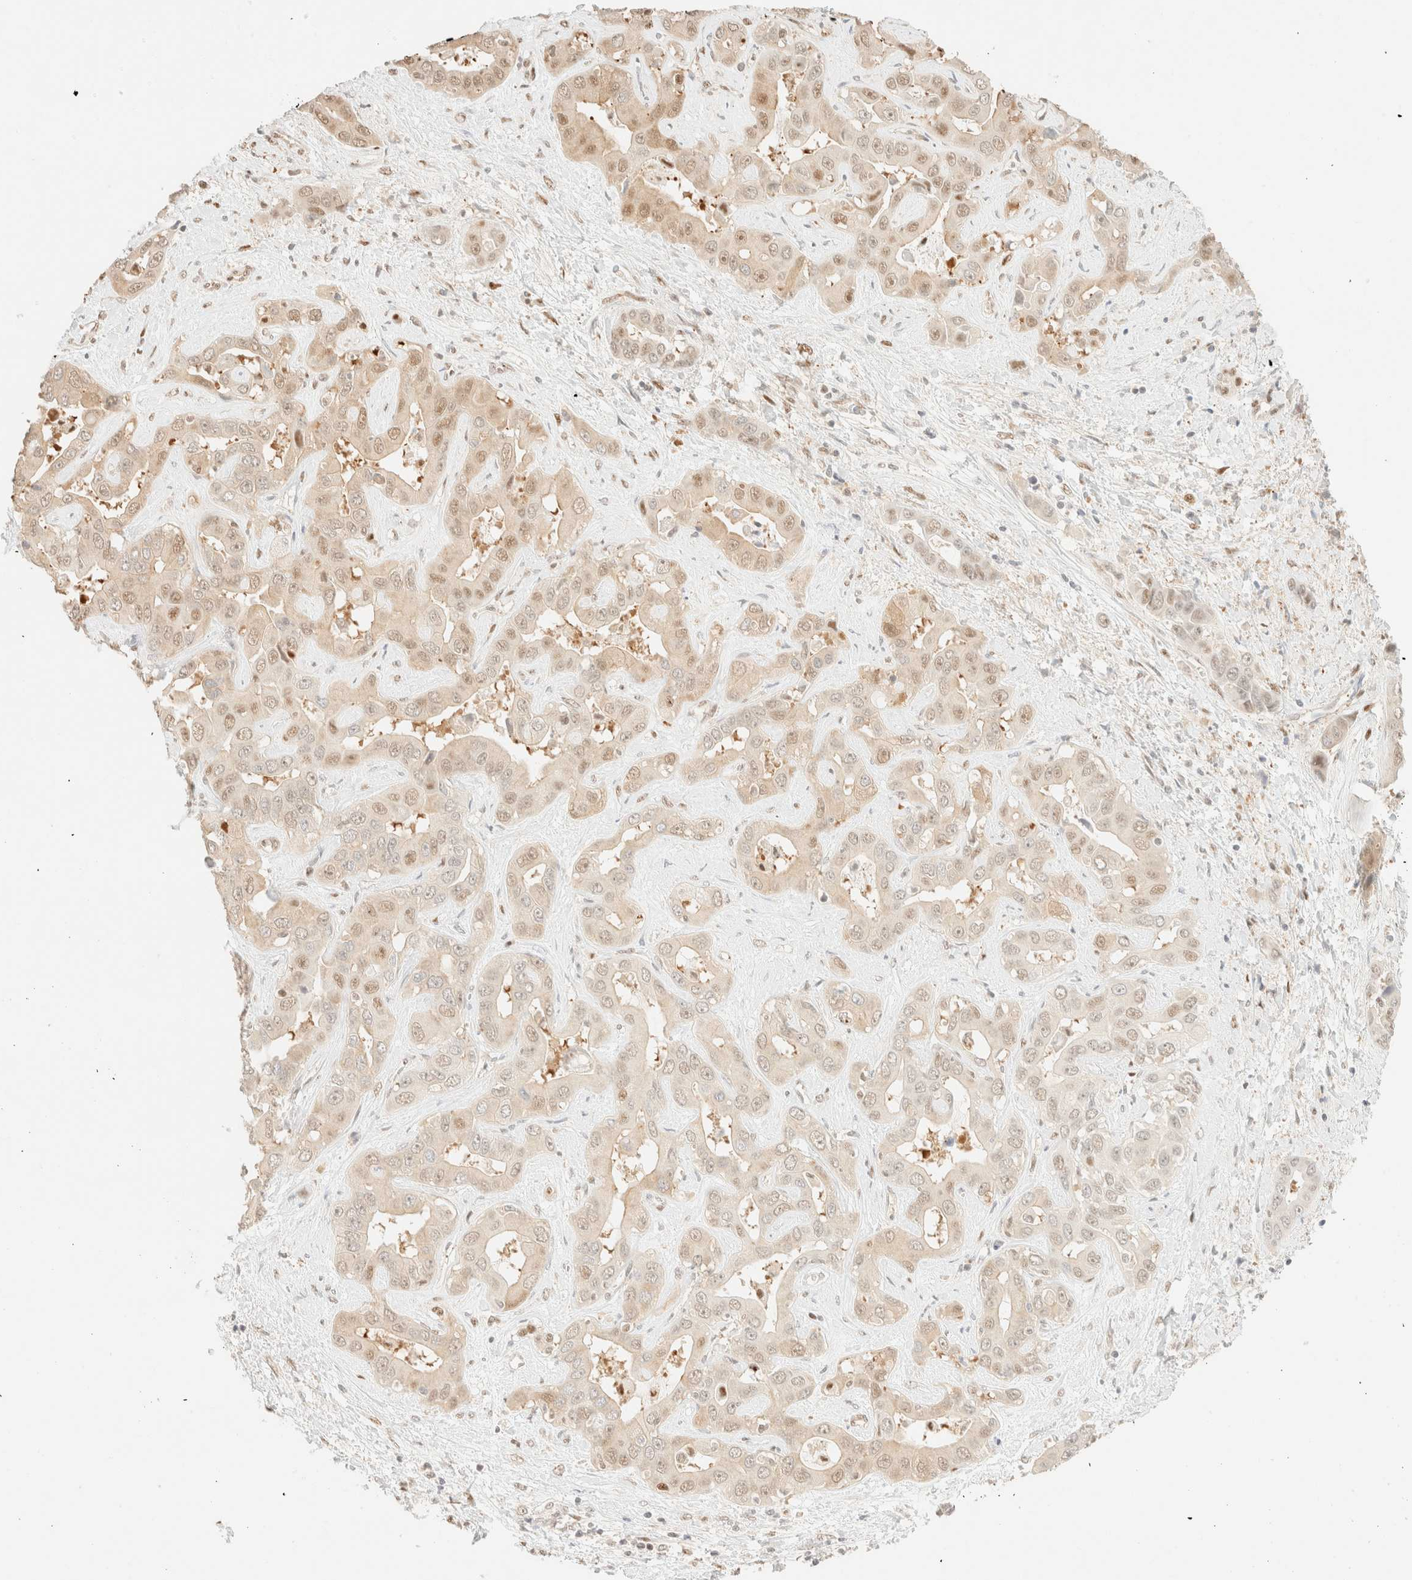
{"staining": {"intensity": "weak", "quantity": "25%-75%", "location": "nuclear"}, "tissue": "liver cancer", "cell_type": "Tumor cells", "image_type": "cancer", "snomed": [{"axis": "morphology", "description": "Cholangiocarcinoma"}, {"axis": "topography", "description": "Liver"}], "caption": "This histopathology image exhibits IHC staining of human cholangiocarcinoma (liver), with low weak nuclear positivity in approximately 25%-75% of tumor cells.", "gene": "TSR1", "patient": {"sex": "female", "age": 52}}